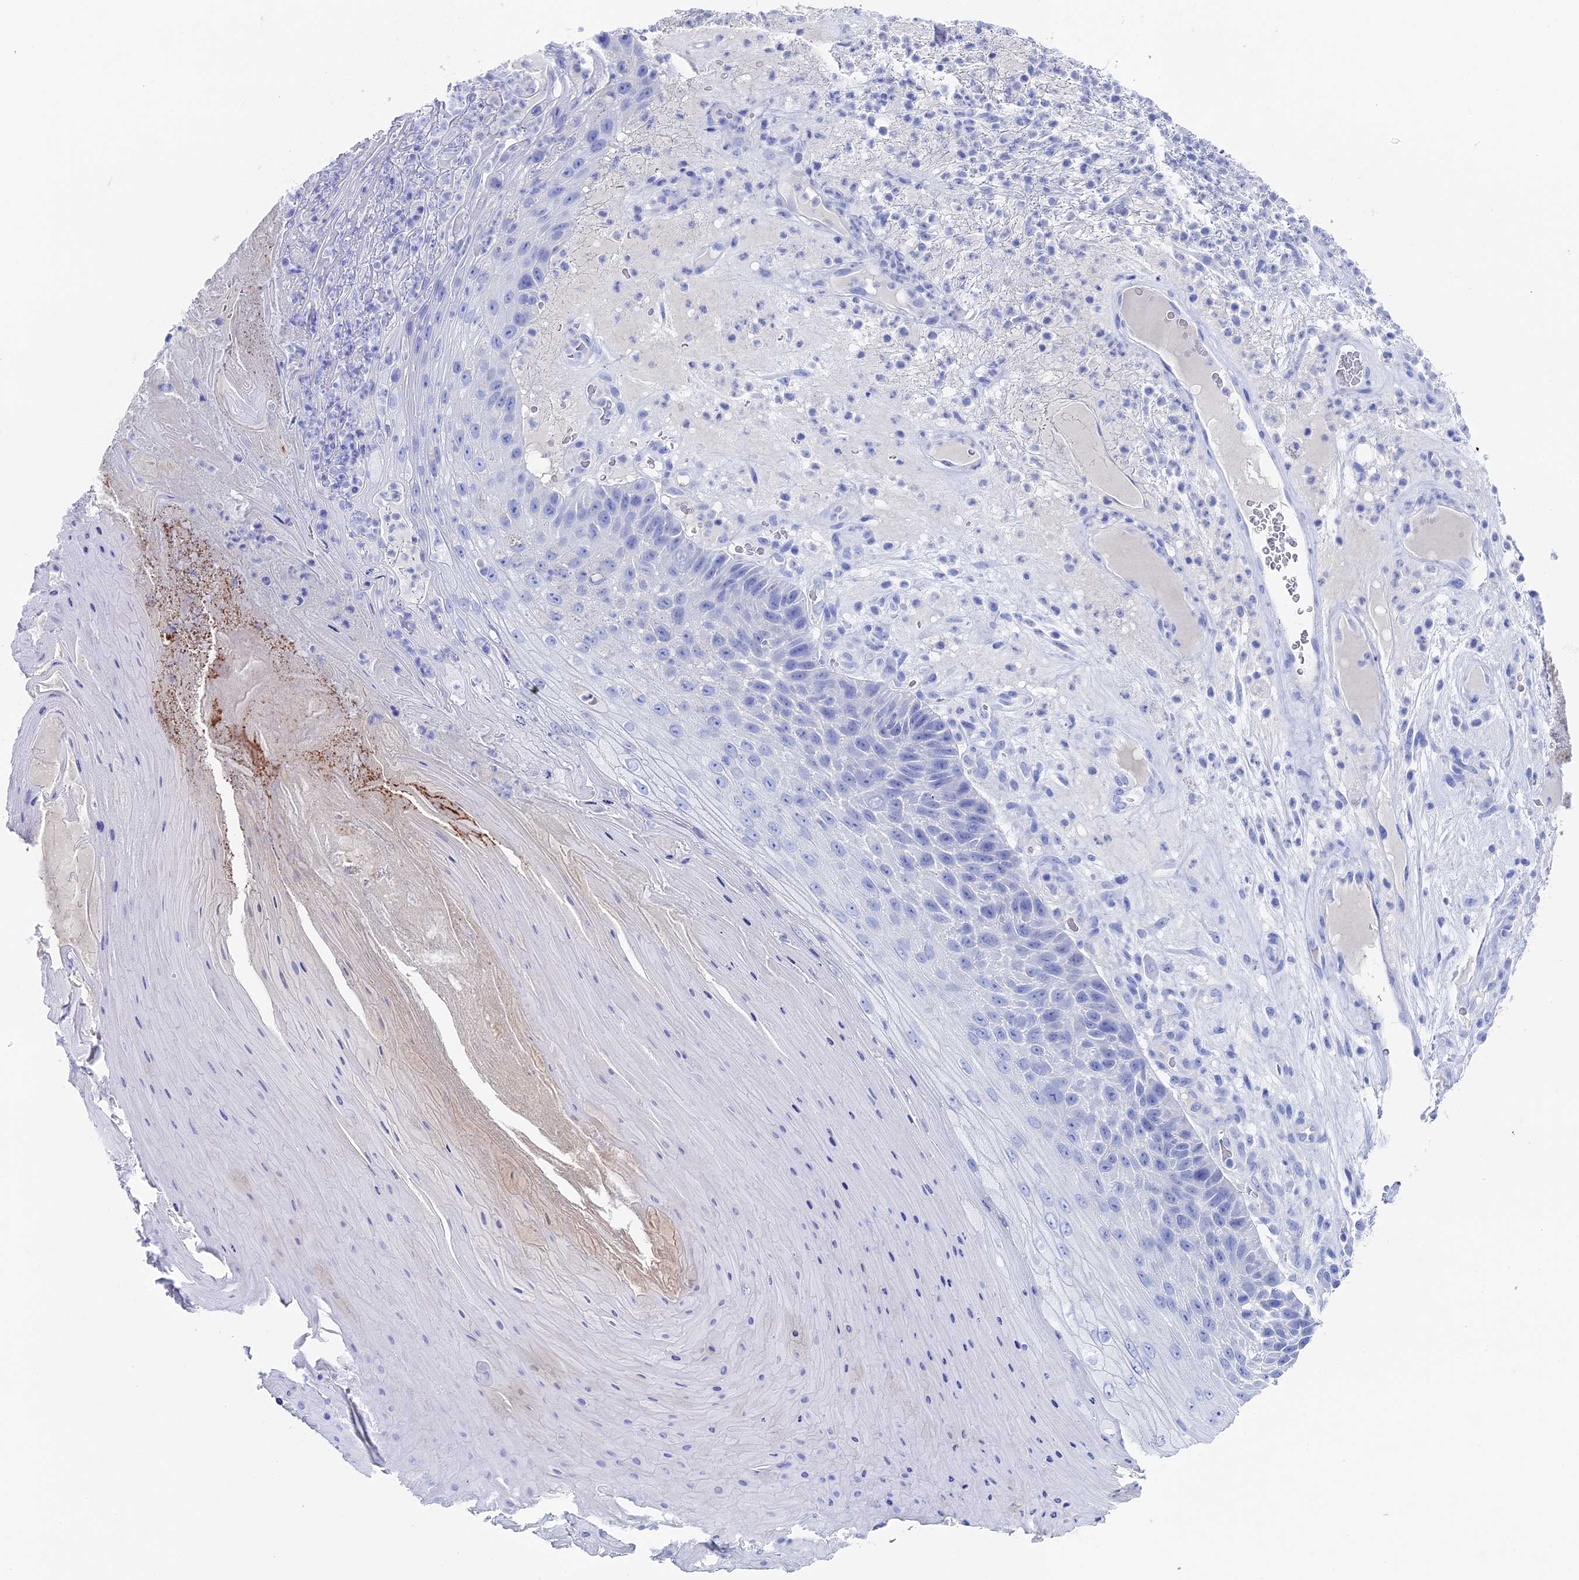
{"staining": {"intensity": "negative", "quantity": "none", "location": "none"}, "tissue": "skin cancer", "cell_type": "Tumor cells", "image_type": "cancer", "snomed": [{"axis": "morphology", "description": "Squamous cell carcinoma, NOS"}, {"axis": "topography", "description": "Skin"}], "caption": "Tumor cells show no significant expression in skin squamous cell carcinoma.", "gene": "UNC119", "patient": {"sex": "female", "age": 88}}